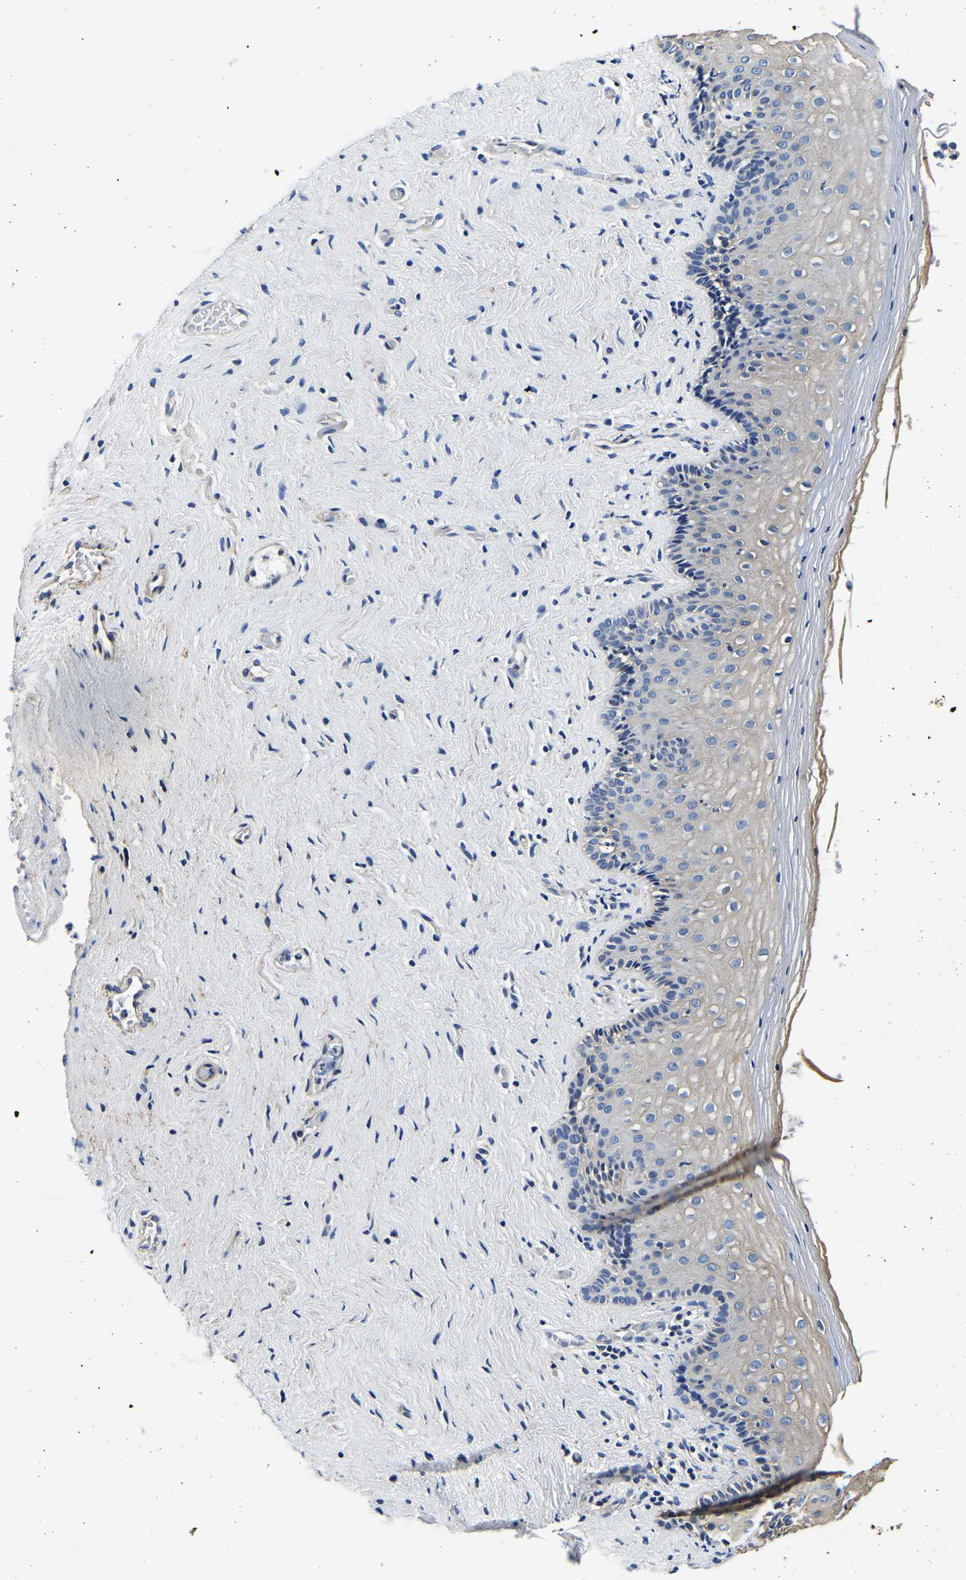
{"staining": {"intensity": "negative", "quantity": "none", "location": "none"}, "tissue": "vagina", "cell_type": "Squamous epithelial cells", "image_type": "normal", "snomed": [{"axis": "morphology", "description": "Normal tissue, NOS"}, {"axis": "topography", "description": "Vagina"}], "caption": "This is an immunohistochemistry (IHC) photomicrograph of normal human vagina. There is no expression in squamous epithelial cells.", "gene": "KCTD17", "patient": {"sex": "female", "age": 44}}